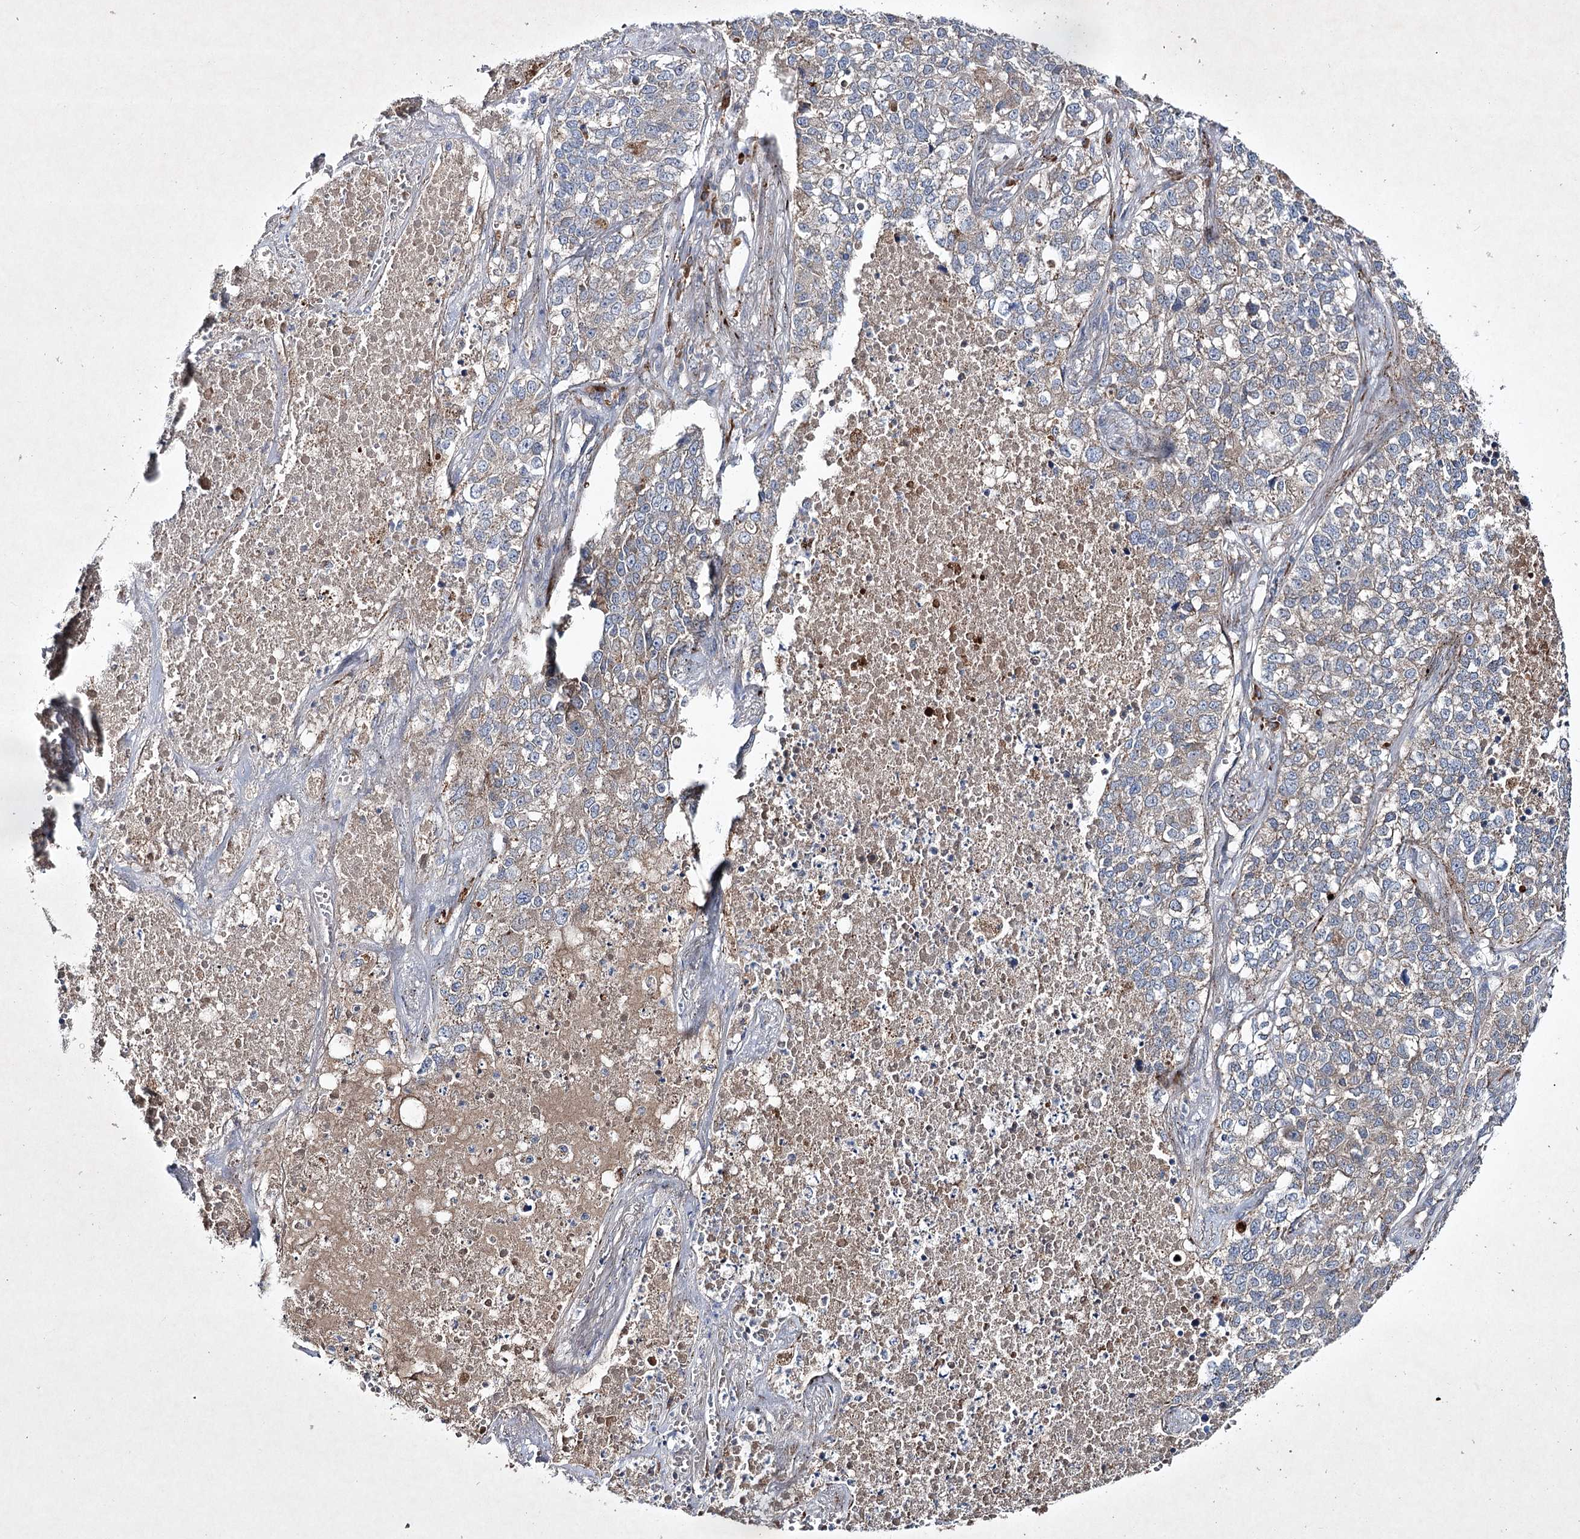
{"staining": {"intensity": "weak", "quantity": "25%-75%", "location": "cytoplasmic/membranous"}, "tissue": "lung cancer", "cell_type": "Tumor cells", "image_type": "cancer", "snomed": [{"axis": "morphology", "description": "Adenocarcinoma, NOS"}, {"axis": "topography", "description": "Lung"}], "caption": "The image displays a brown stain indicating the presence of a protein in the cytoplasmic/membranous of tumor cells in lung cancer (adenocarcinoma). (DAB IHC with brightfield microscopy, high magnification).", "gene": "ALG9", "patient": {"sex": "male", "age": 49}}